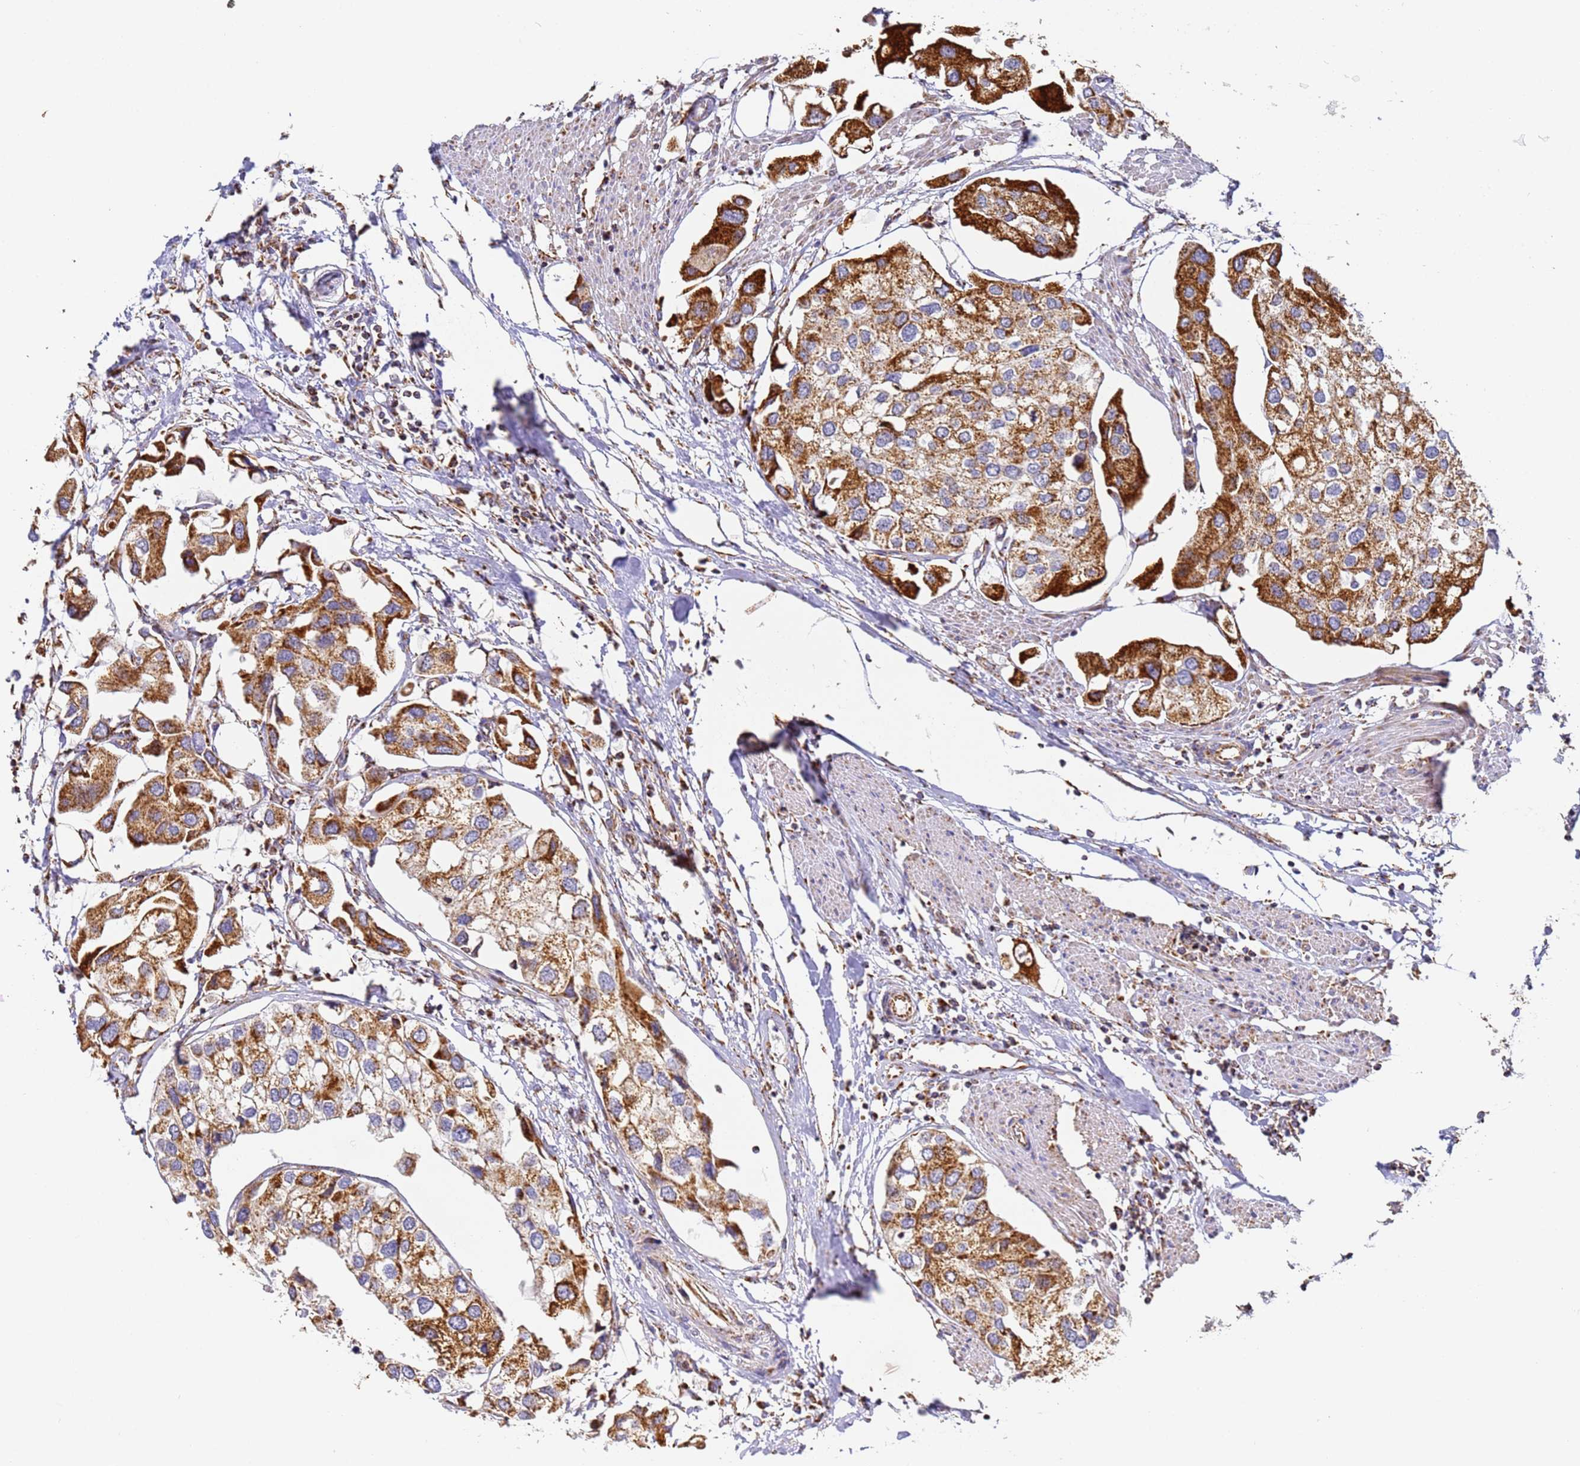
{"staining": {"intensity": "strong", "quantity": ">75%", "location": "cytoplasmic/membranous"}, "tissue": "urothelial cancer", "cell_type": "Tumor cells", "image_type": "cancer", "snomed": [{"axis": "morphology", "description": "Urothelial carcinoma, High grade"}, {"axis": "topography", "description": "Urinary bladder"}], "caption": "Immunohistochemistry of human urothelial cancer shows high levels of strong cytoplasmic/membranous staining in about >75% of tumor cells.", "gene": "FRG2C", "patient": {"sex": "male", "age": 64}}